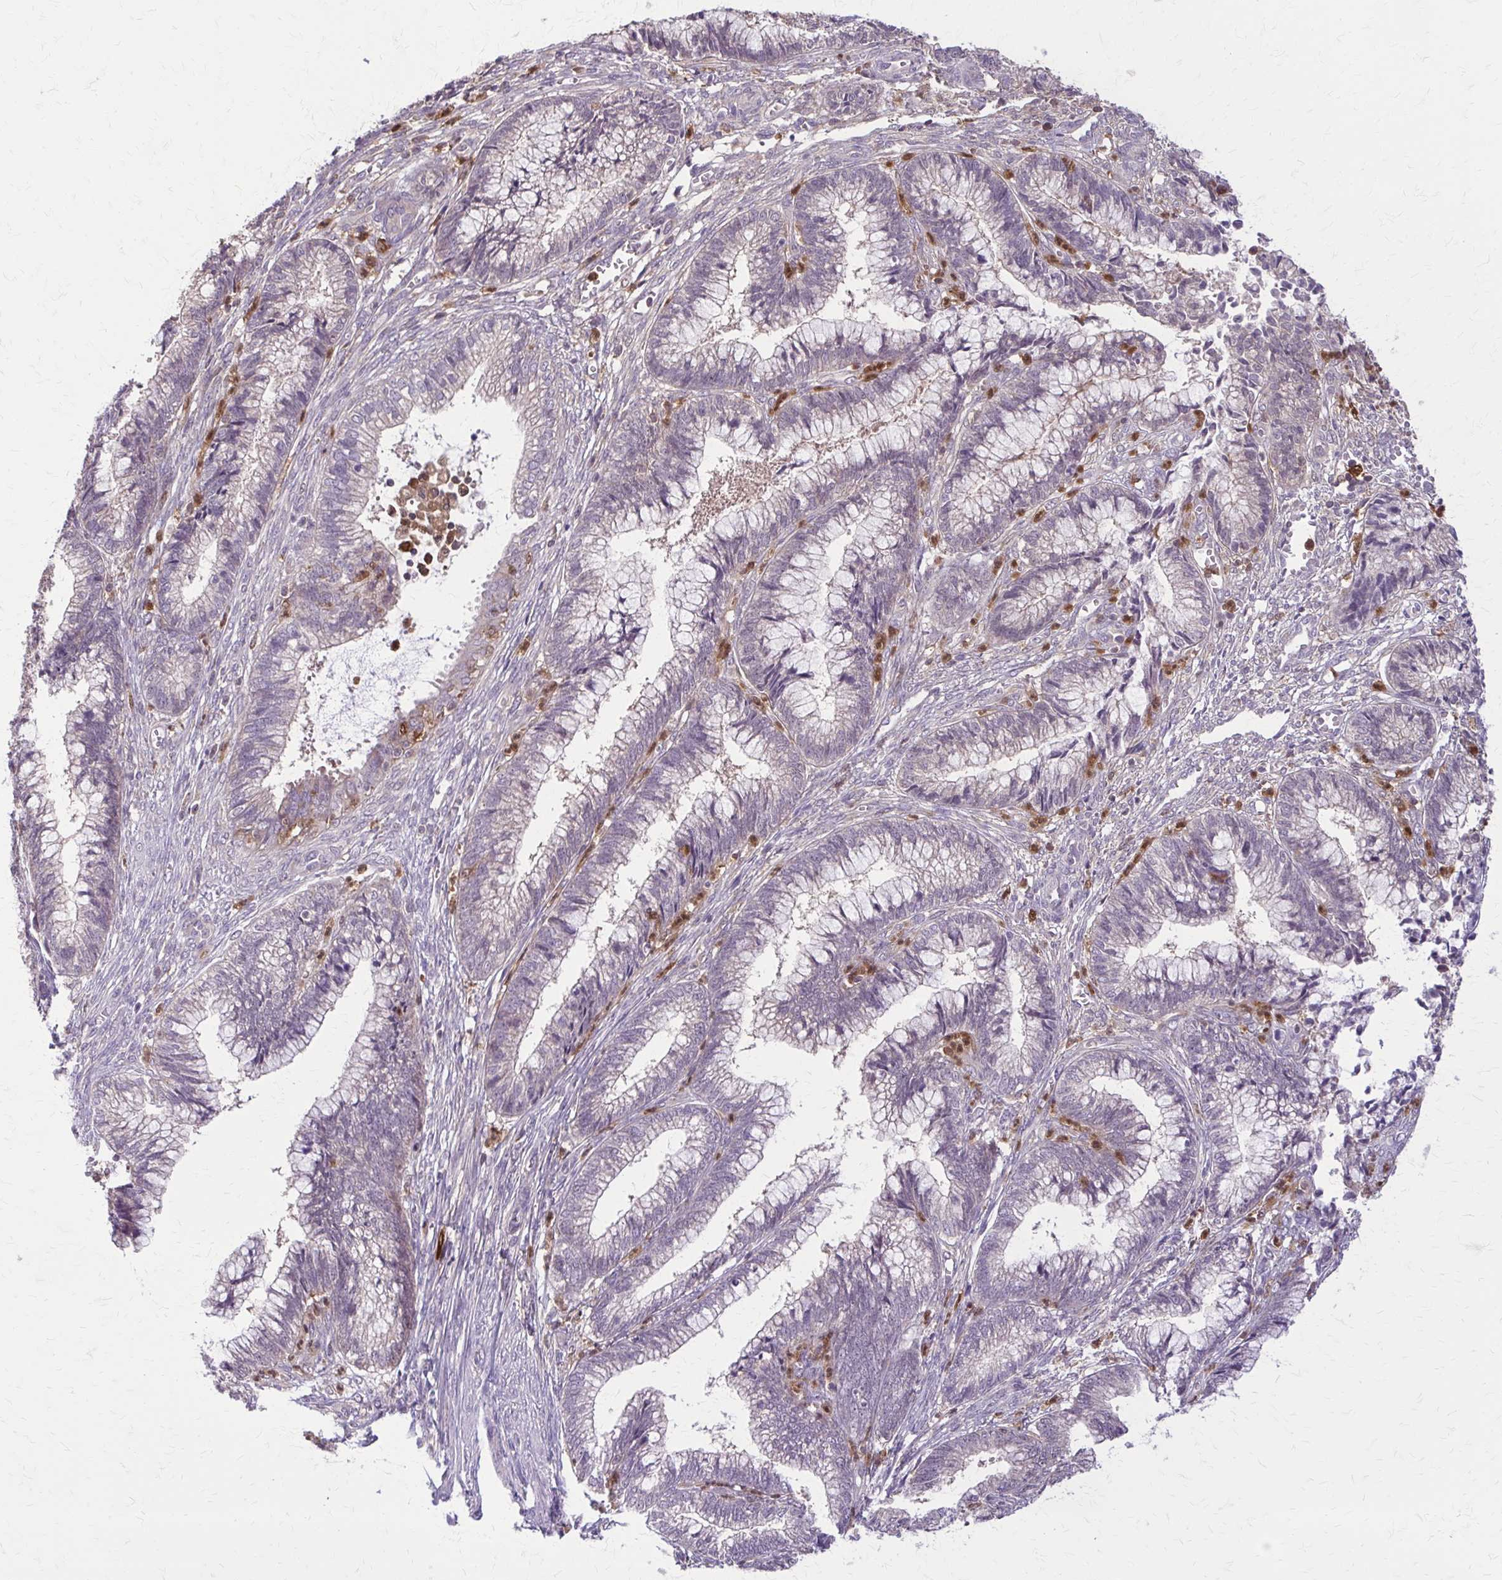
{"staining": {"intensity": "negative", "quantity": "none", "location": "none"}, "tissue": "cervical cancer", "cell_type": "Tumor cells", "image_type": "cancer", "snomed": [{"axis": "morphology", "description": "Adenocarcinoma, NOS"}, {"axis": "topography", "description": "Cervix"}], "caption": "Tumor cells show no significant protein staining in cervical cancer.", "gene": "NRBF2", "patient": {"sex": "female", "age": 44}}